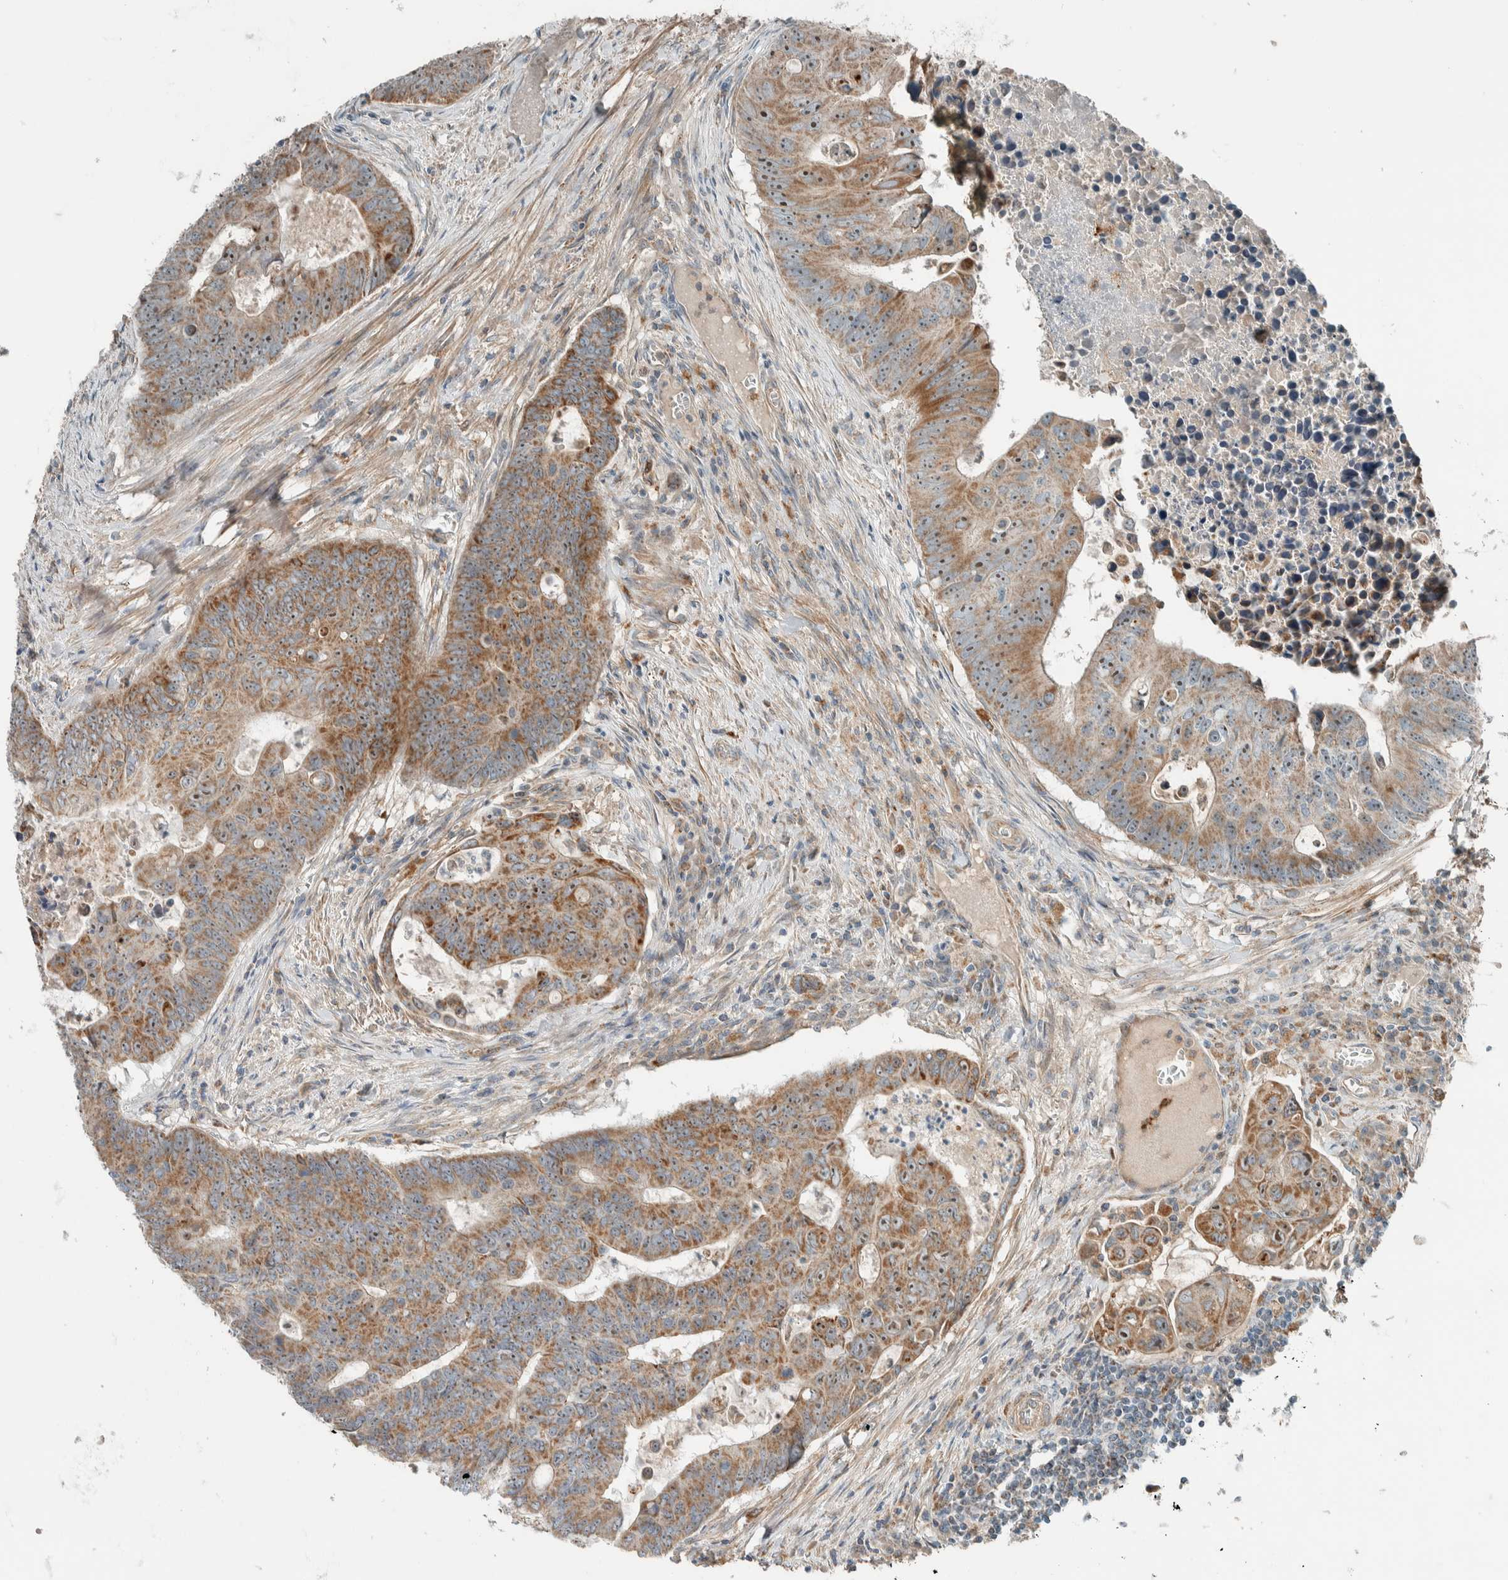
{"staining": {"intensity": "moderate", "quantity": ">75%", "location": "cytoplasmic/membranous,nuclear"}, "tissue": "colorectal cancer", "cell_type": "Tumor cells", "image_type": "cancer", "snomed": [{"axis": "morphology", "description": "Adenocarcinoma, NOS"}, {"axis": "topography", "description": "Colon"}], "caption": "Protein staining by IHC reveals moderate cytoplasmic/membranous and nuclear expression in about >75% of tumor cells in adenocarcinoma (colorectal).", "gene": "SLFN12L", "patient": {"sex": "male", "age": 87}}